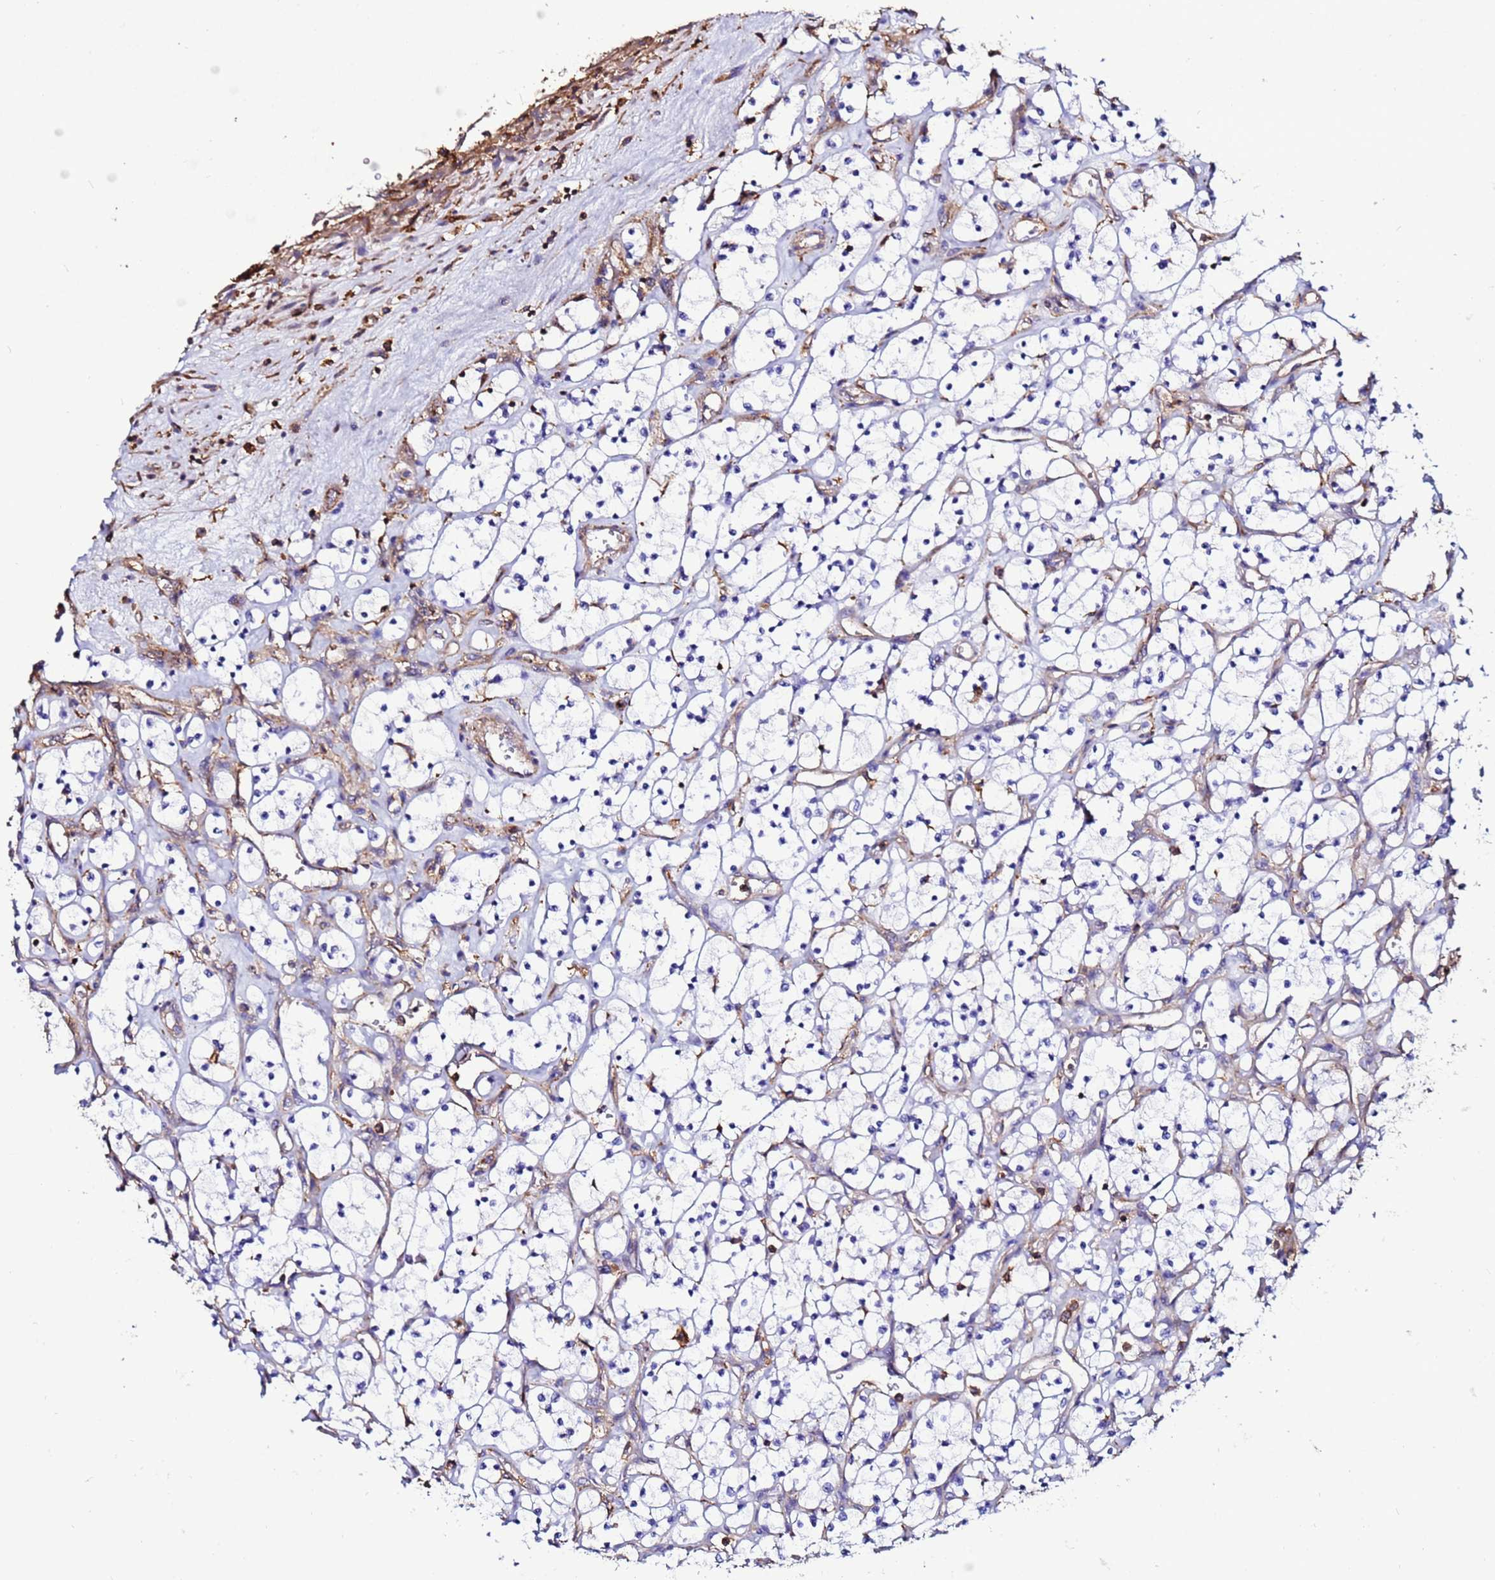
{"staining": {"intensity": "negative", "quantity": "none", "location": "none"}, "tissue": "renal cancer", "cell_type": "Tumor cells", "image_type": "cancer", "snomed": [{"axis": "morphology", "description": "Adenocarcinoma, NOS"}, {"axis": "topography", "description": "Kidney"}], "caption": "Micrograph shows no protein staining in tumor cells of renal cancer (adenocarcinoma) tissue.", "gene": "ACTB", "patient": {"sex": "female", "age": 69}}